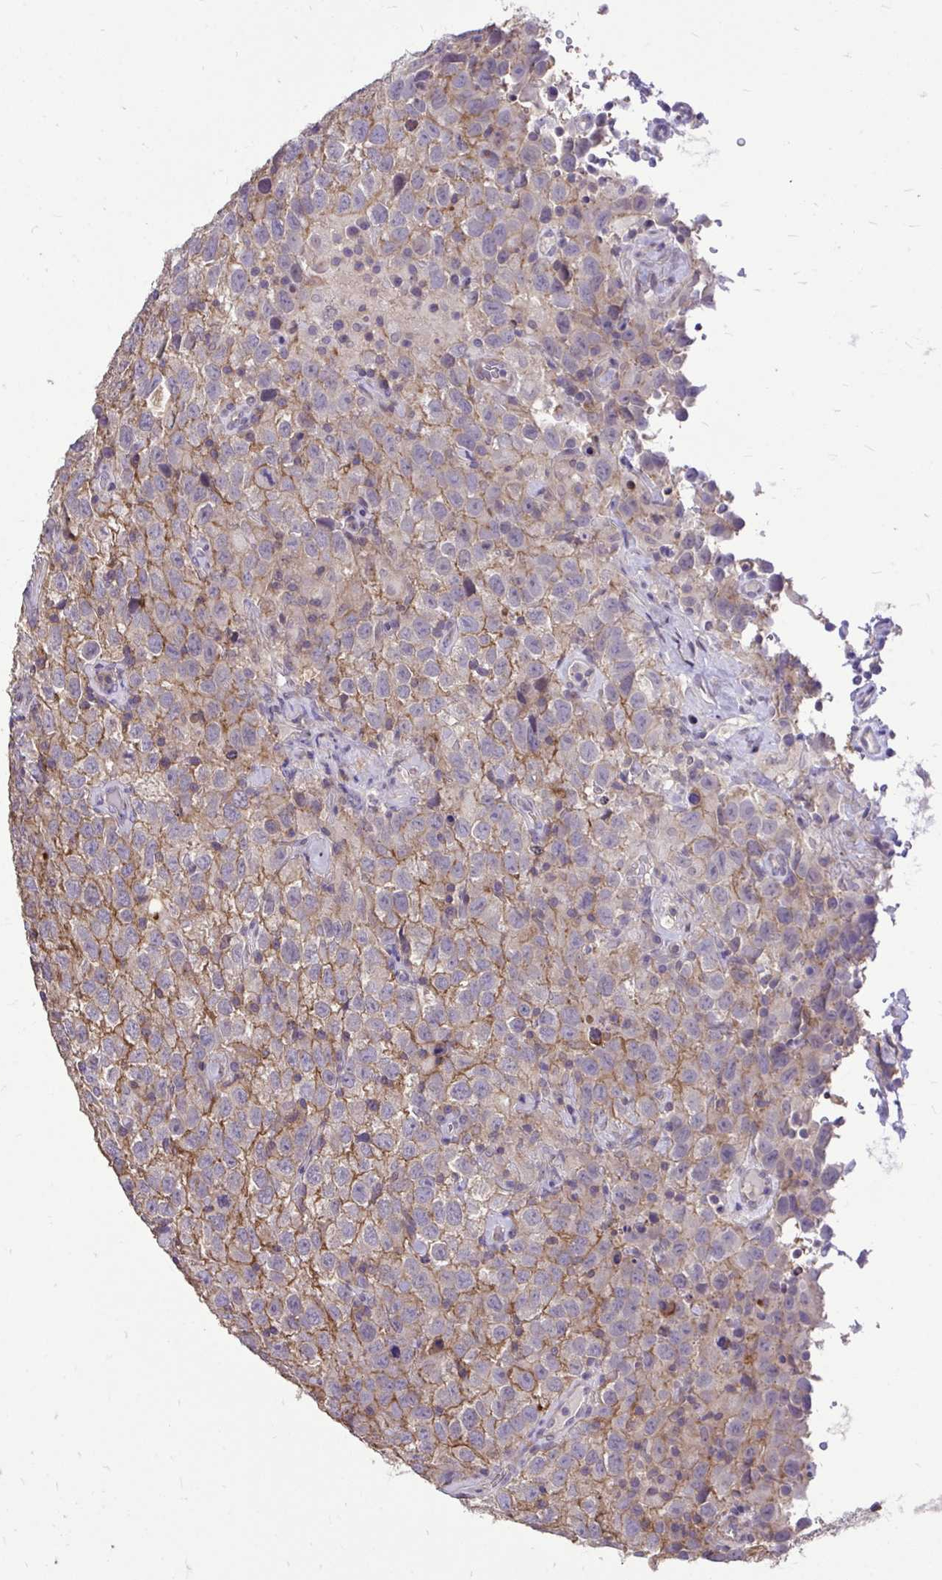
{"staining": {"intensity": "moderate", "quantity": "<25%", "location": "cytoplasmic/membranous"}, "tissue": "testis cancer", "cell_type": "Tumor cells", "image_type": "cancer", "snomed": [{"axis": "morphology", "description": "Seminoma, NOS"}, {"axis": "topography", "description": "Testis"}], "caption": "Protein expression analysis of testis cancer displays moderate cytoplasmic/membranous positivity in about <25% of tumor cells.", "gene": "IGFL2", "patient": {"sex": "male", "age": 41}}